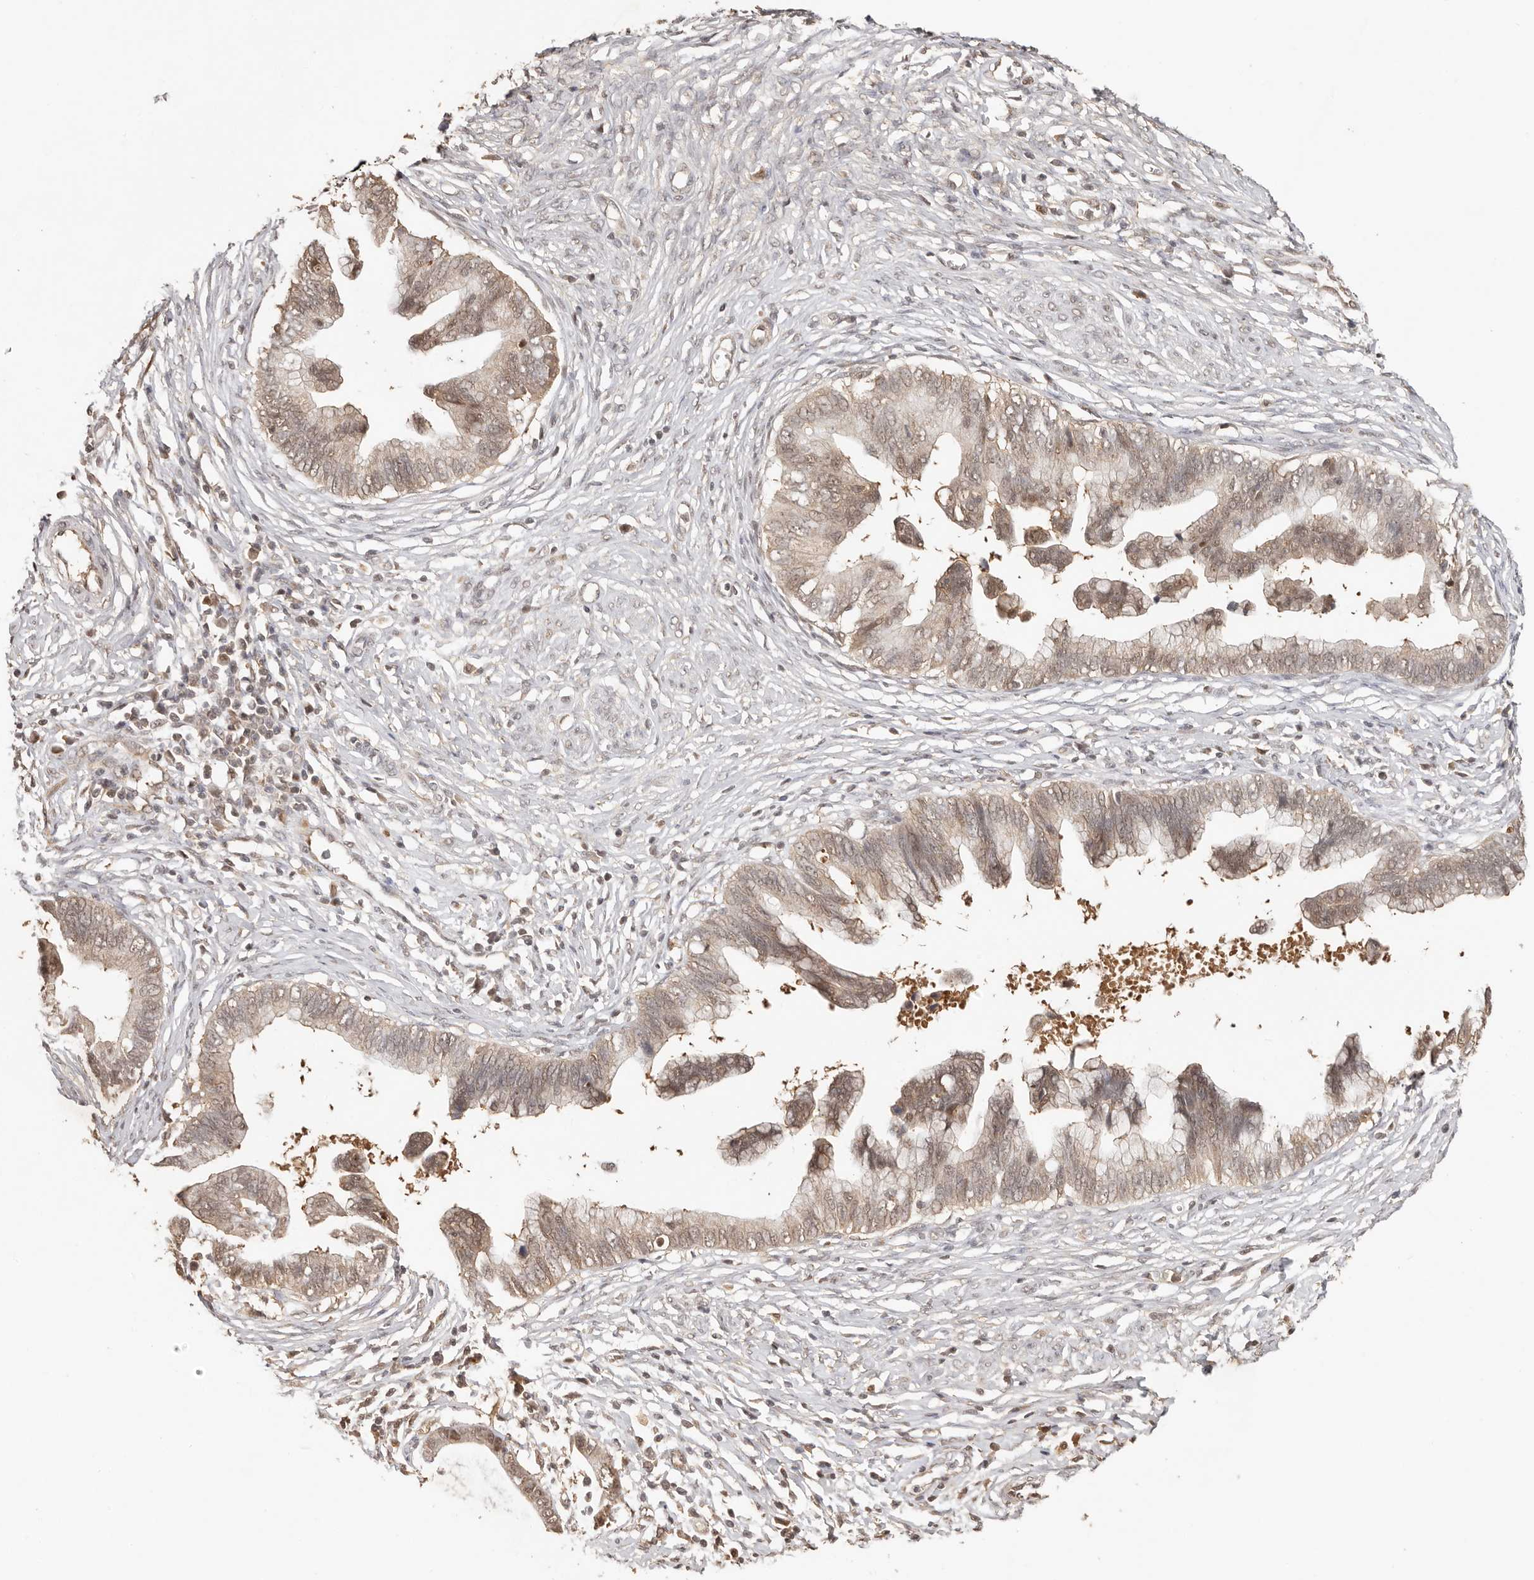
{"staining": {"intensity": "weak", "quantity": "25%-75%", "location": "nuclear"}, "tissue": "cervical cancer", "cell_type": "Tumor cells", "image_type": "cancer", "snomed": [{"axis": "morphology", "description": "Adenocarcinoma, NOS"}, {"axis": "topography", "description": "Cervix"}], "caption": "This image demonstrates immunohistochemistry (IHC) staining of human cervical cancer (adenocarcinoma), with low weak nuclear positivity in approximately 25%-75% of tumor cells.", "gene": "PSMA5", "patient": {"sex": "female", "age": 44}}